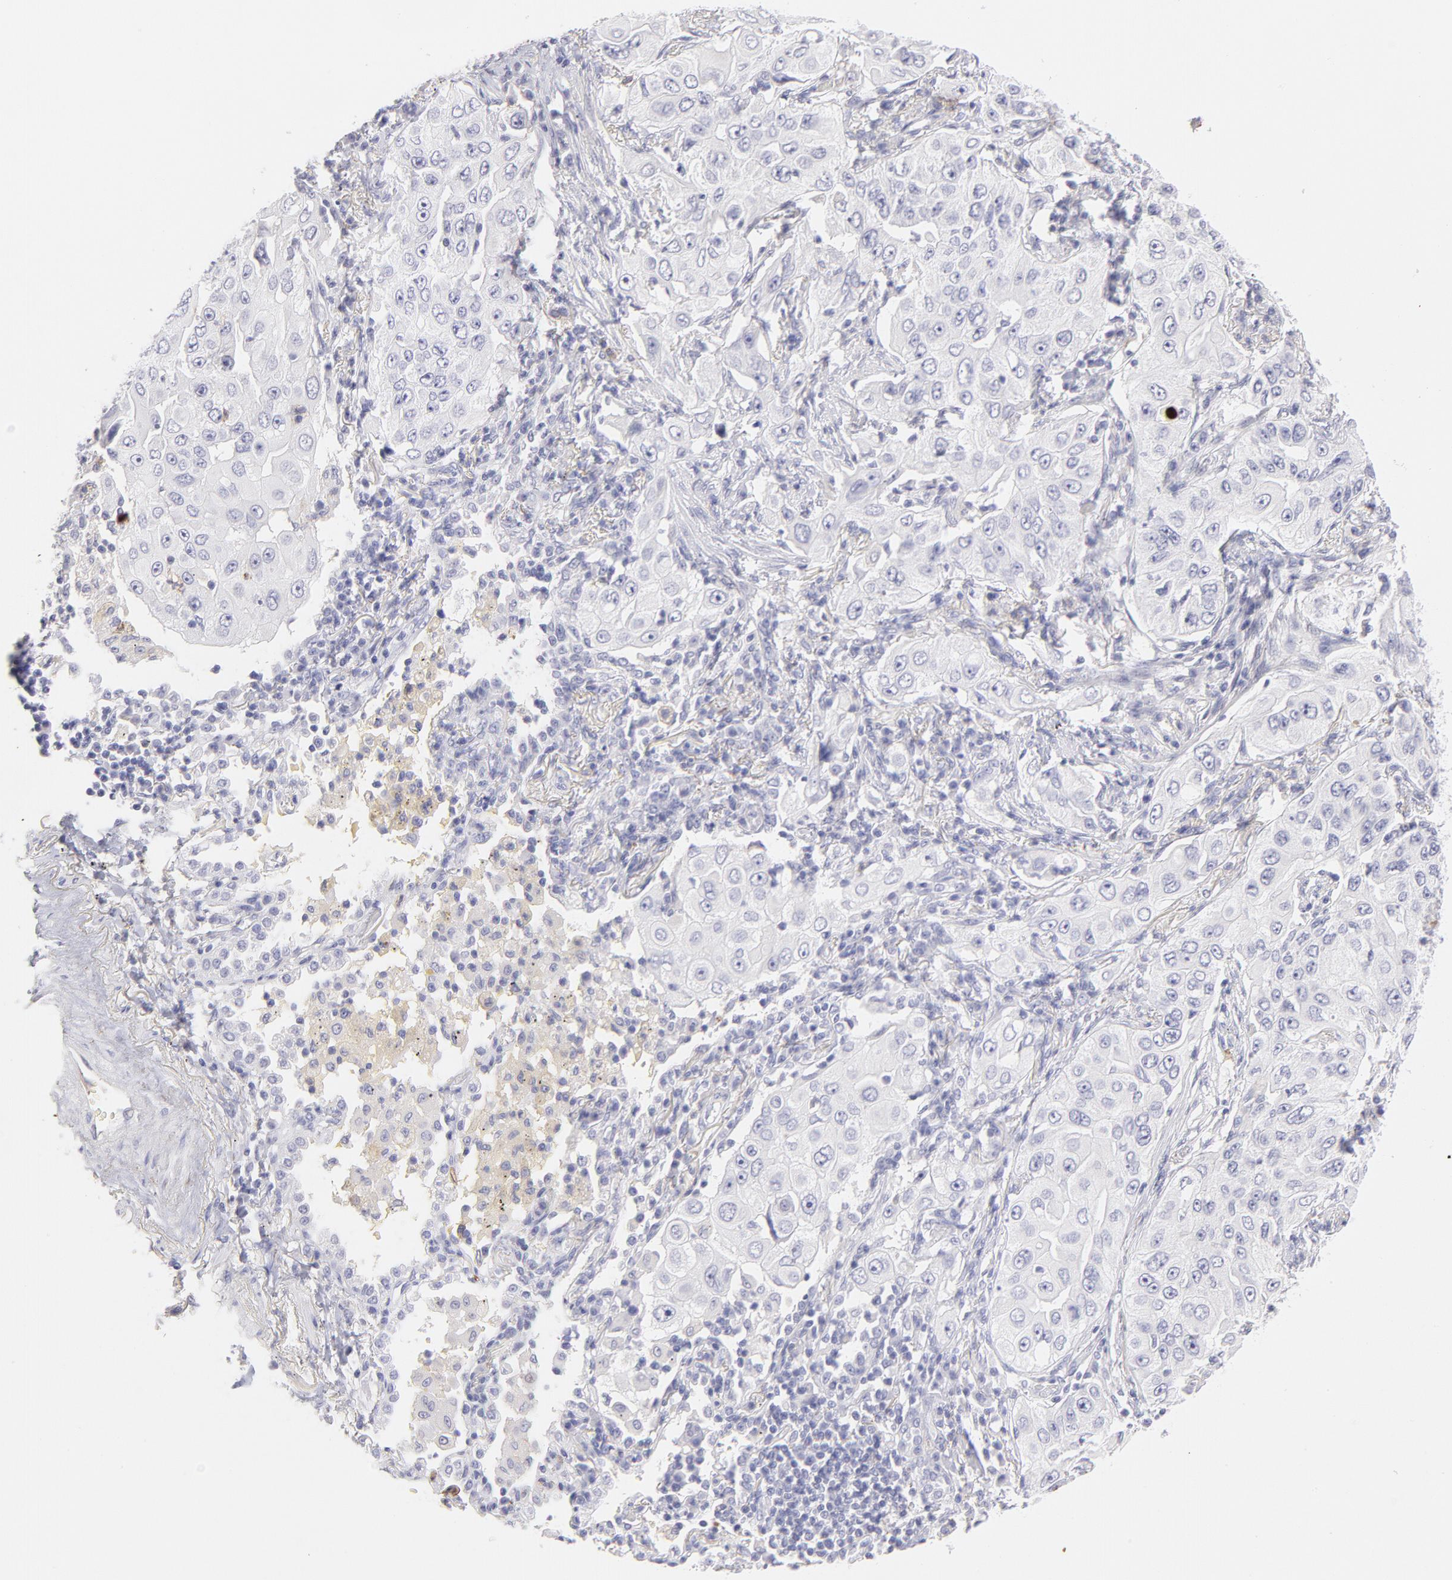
{"staining": {"intensity": "negative", "quantity": "none", "location": "none"}, "tissue": "lung cancer", "cell_type": "Tumor cells", "image_type": "cancer", "snomed": [{"axis": "morphology", "description": "Adenocarcinoma, NOS"}, {"axis": "topography", "description": "Lung"}], "caption": "Immunohistochemistry photomicrograph of neoplastic tissue: lung adenocarcinoma stained with DAB displays no significant protein positivity in tumor cells.", "gene": "LTB4R", "patient": {"sex": "male", "age": 84}}